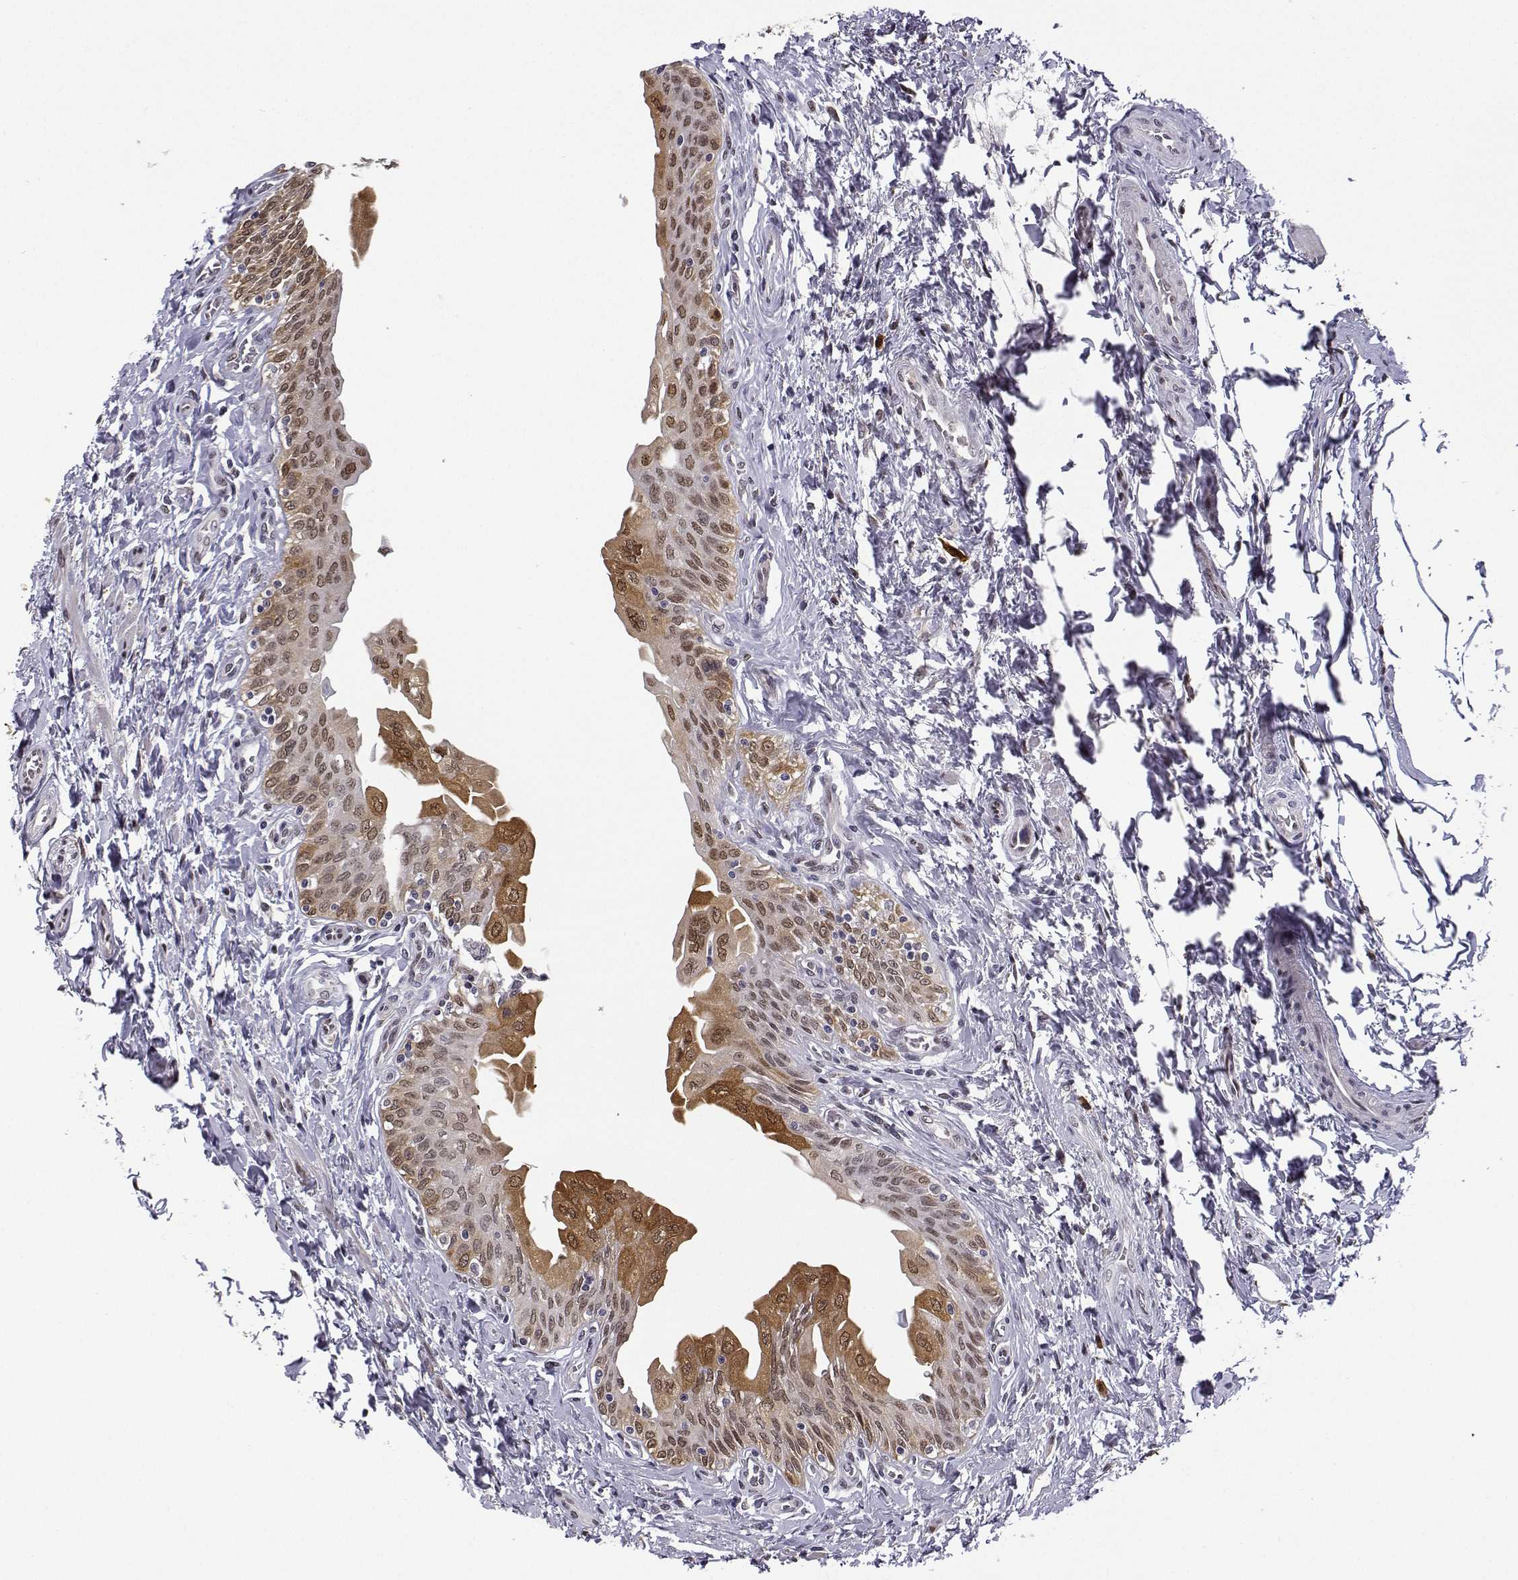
{"staining": {"intensity": "moderate", "quantity": ">75%", "location": "cytoplasmic/membranous,nuclear"}, "tissue": "urinary bladder", "cell_type": "Urothelial cells", "image_type": "normal", "snomed": [{"axis": "morphology", "description": "Normal tissue, NOS"}, {"axis": "topography", "description": "Urinary bladder"}], "caption": "Immunohistochemical staining of normal urinary bladder shows medium levels of moderate cytoplasmic/membranous,nuclear positivity in approximately >75% of urothelial cells. (DAB IHC, brown staining for protein, blue staining for nuclei).", "gene": "PHGDH", "patient": {"sex": "male", "age": 56}}